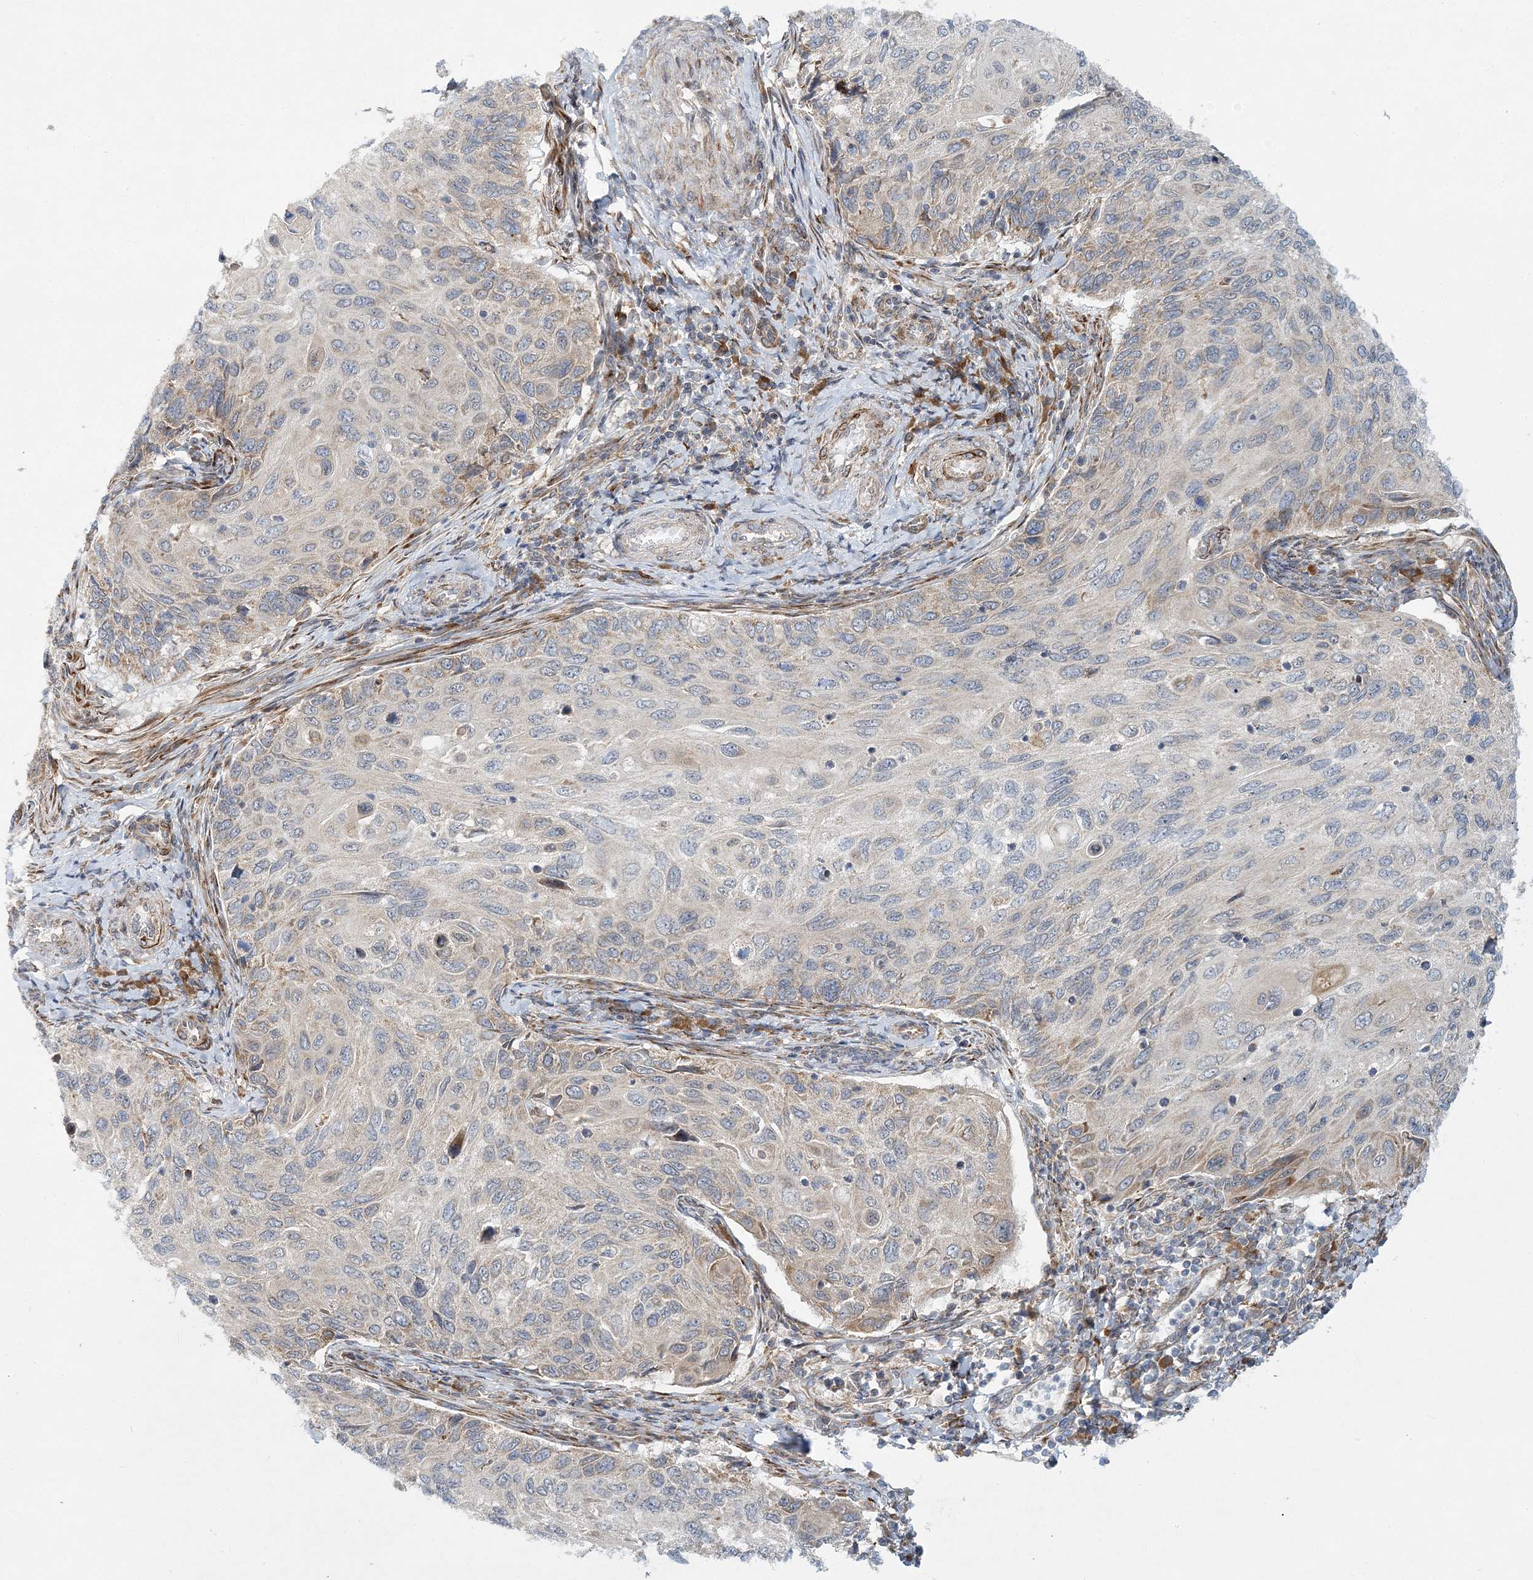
{"staining": {"intensity": "negative", "quantity": "none", "location": "none"}, "tissue": "cervical cancer", "cell_type": "Tumor cells", "image_type": "cancer", "snomed": [{"axis": "morphology", "description": "Squamous cell carcinoma, NOS"}, {"axis": "topography", "description": "Cervix"}], "caption": "Tumor cells show no significant expression in cervical cancer.", "gene": "NBAS", "patient": {"sex": "female", "age": 70}}